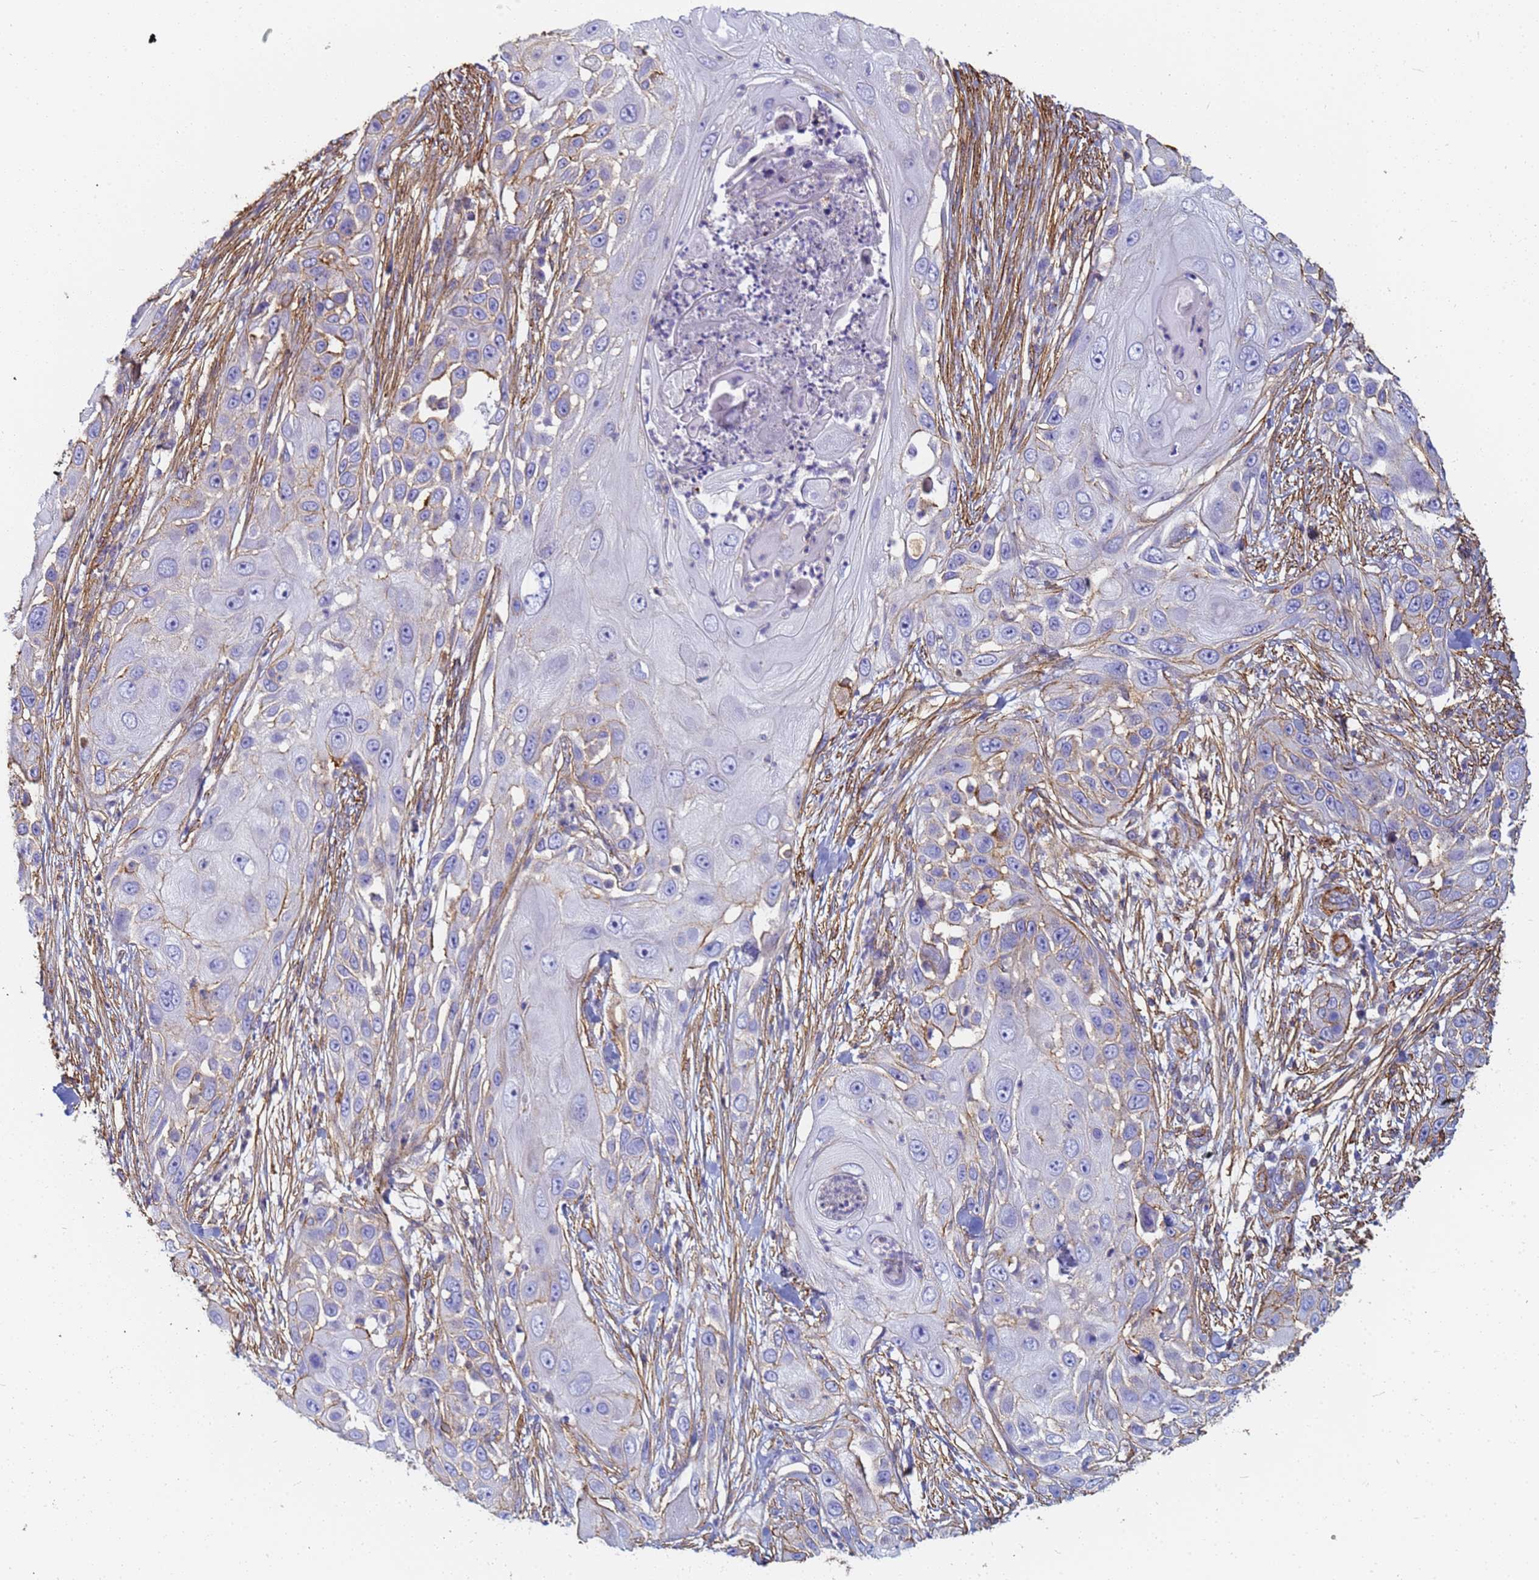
{"staining": {"intensity": "moderate", "quantity": "<25%", "location": "cytoplasmic/membranous"}, "tissue": "skin cancer", "cell_type": "Tumor cells", "image_type": "cancer", "snomed": [{"axis": "morphology", "description": "Squamous cell carcinoma, NOS"}, {"axis": "topography", "description": "Skin"}], "caption": "Brown immunohistochemical staining in squamous cell carcinoma (skin) exhibits moderate cytoplasmic/membranous staining in about <25% of tumor cells.", "gene": "TPM1", "patient": {"sex": "female", "age": 44}}